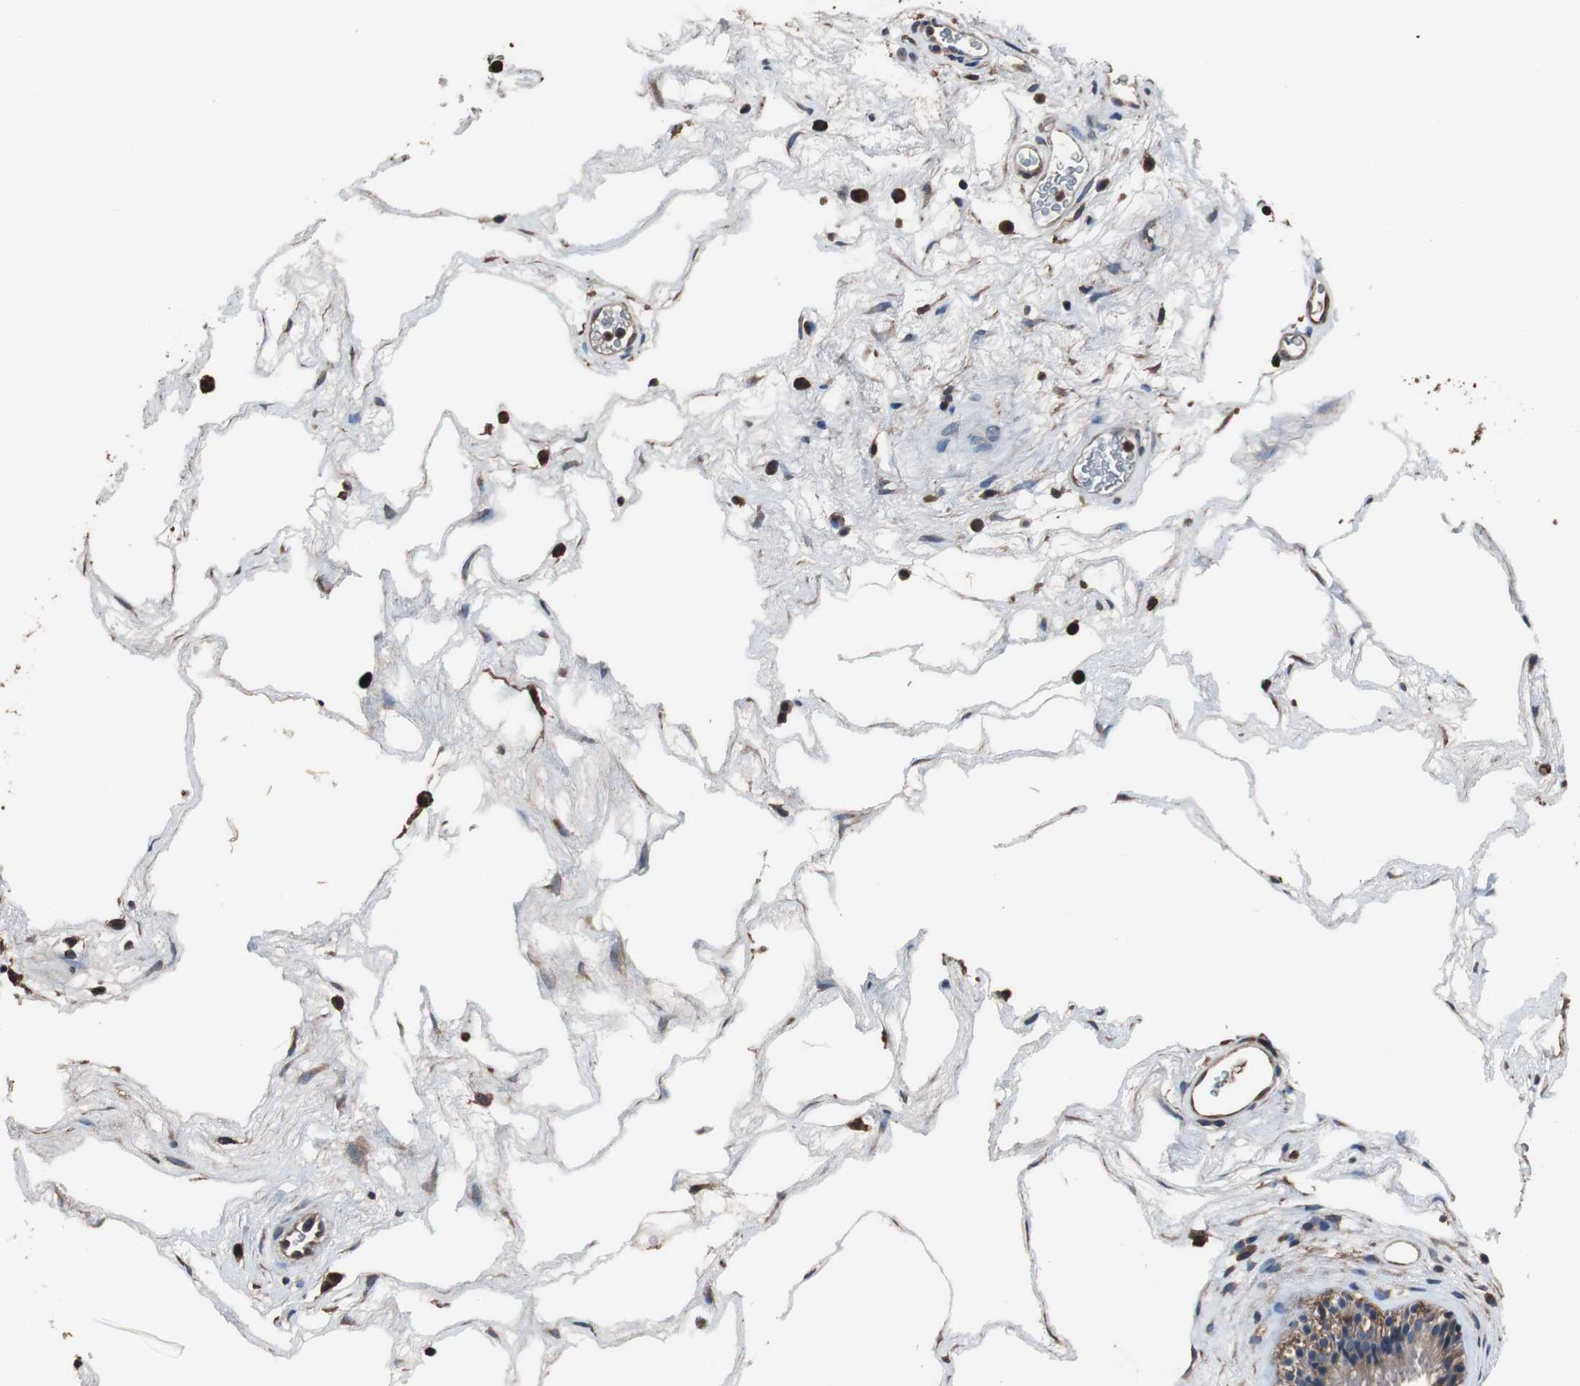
{"staining": {"intensity": "weak", "quantity": ">75%", "location": "cytoplasmic/membranous"}, "tissue": "nasopharynx", "cell_type": "Respiratory epithelial cells", "image_type": "normal", "snomed": [{"axis": "morphology", "description": "Normal tissue, NOS"}, {"axis": "morphology", "description": "Inflammation, NOS"}, {"axis": "topography", "description": "Nasopharynx"}], "caption": "This histopathology image reveals unremarkable nasopharynx stained with IHC to label a protein in brown. The cytoplasmic/membranous of respiratory epithelial cells show weak positivity for the protein. Nuclei are counter-stained blue.", "gene": "SCIMP", "patient": {"sex": "male", "age": 48}}